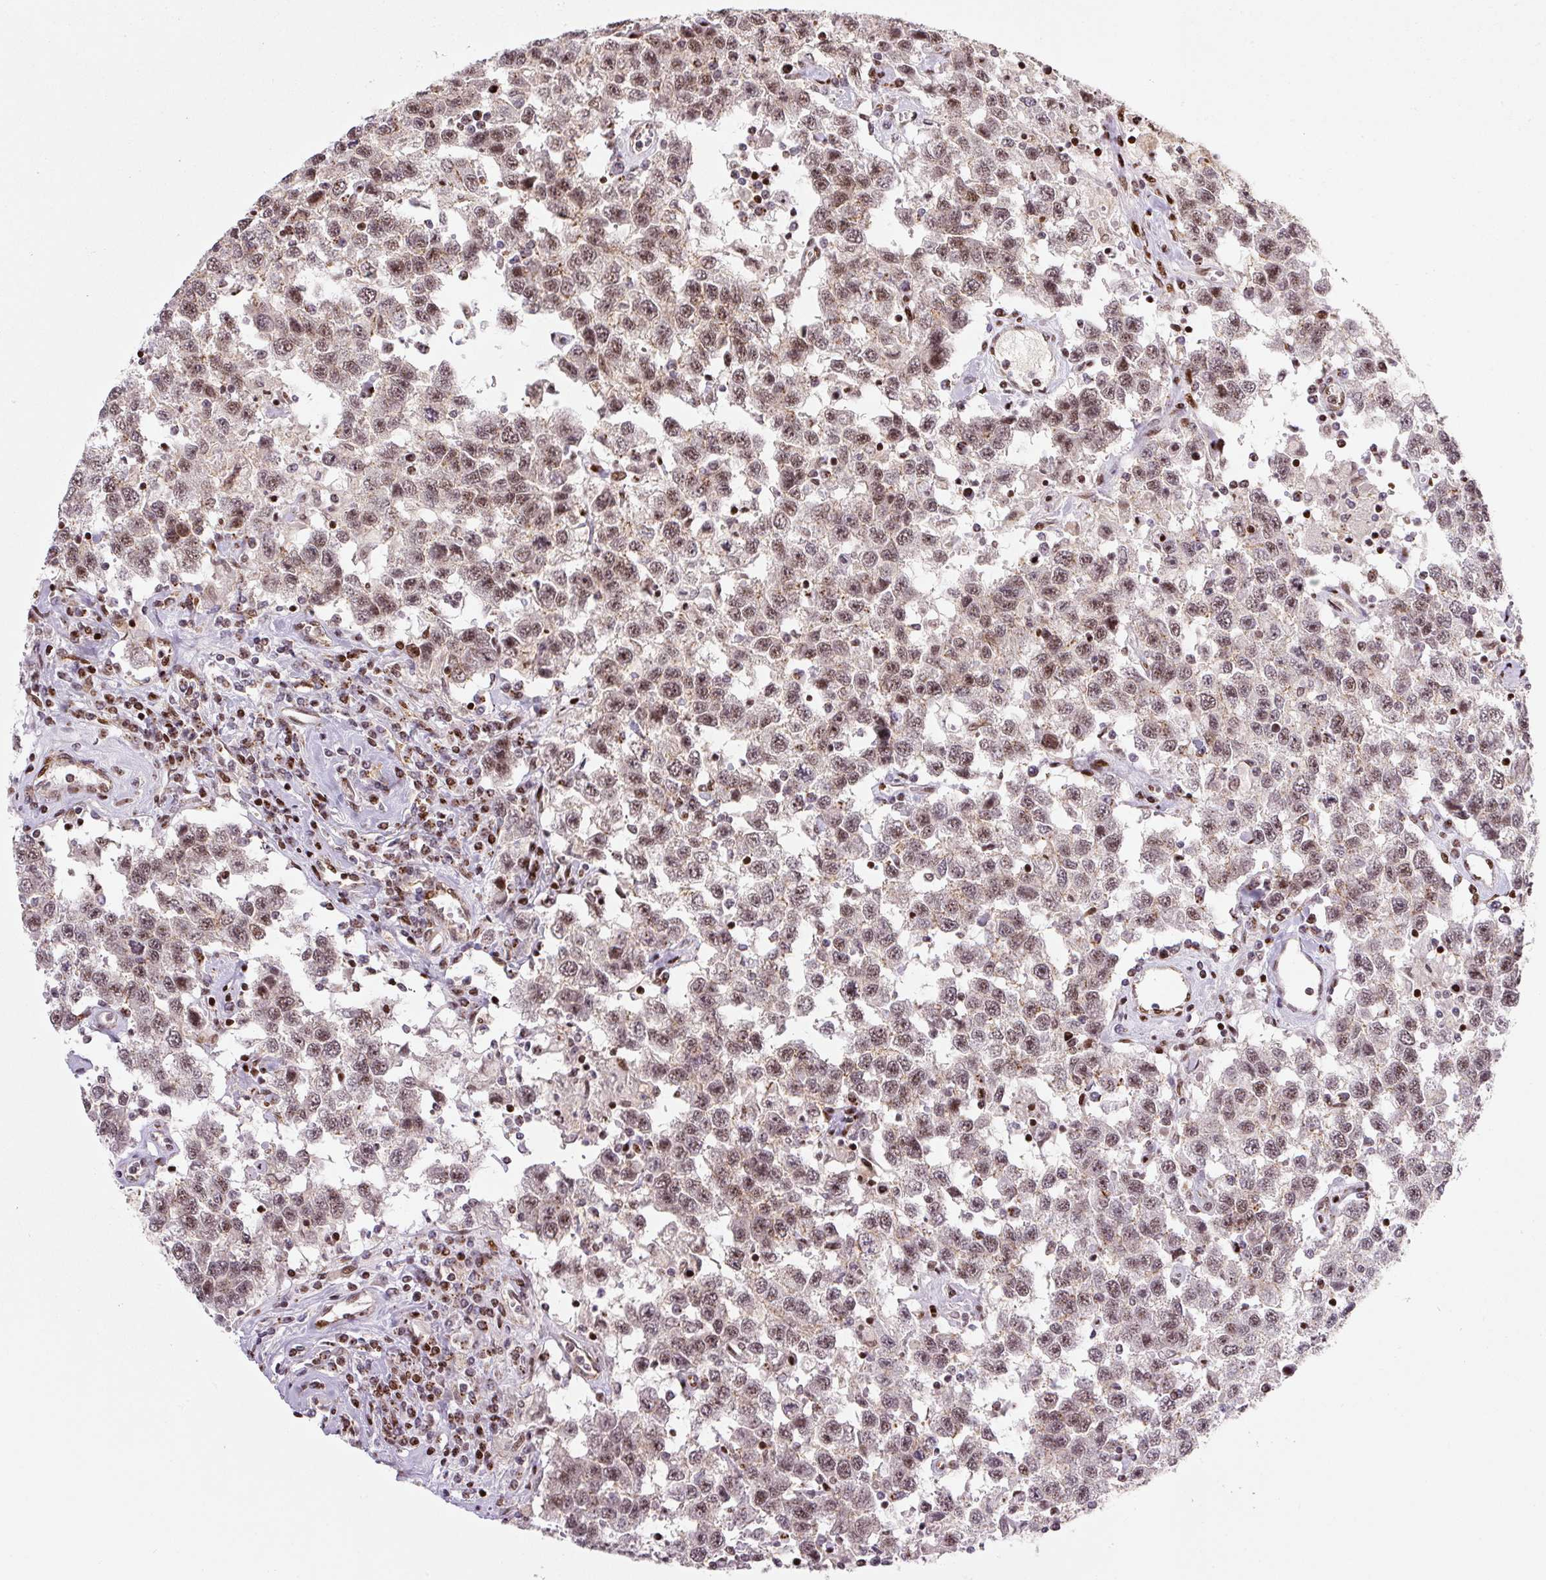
{"staining": {"intensity": "strong", "quantity": "25%-75%", "location": "nuclear"}, "tissue": "testis cancer", "cell_type": "Tumor cells", "image_type": "cancer", "snomed": [{"axis": "morphology", "description": "Seminoma, NOS"}, {"axis": "topography", "description": "Testis"}], "caption": "An image showing strong nuclear expression in approximately 25%-75% of tumor cells in testis cancer (seminoma), as visualized by brown immunohistochemical staining.", "gene": "PYDC2", "patient": {"sex": "male", "age": 41}}